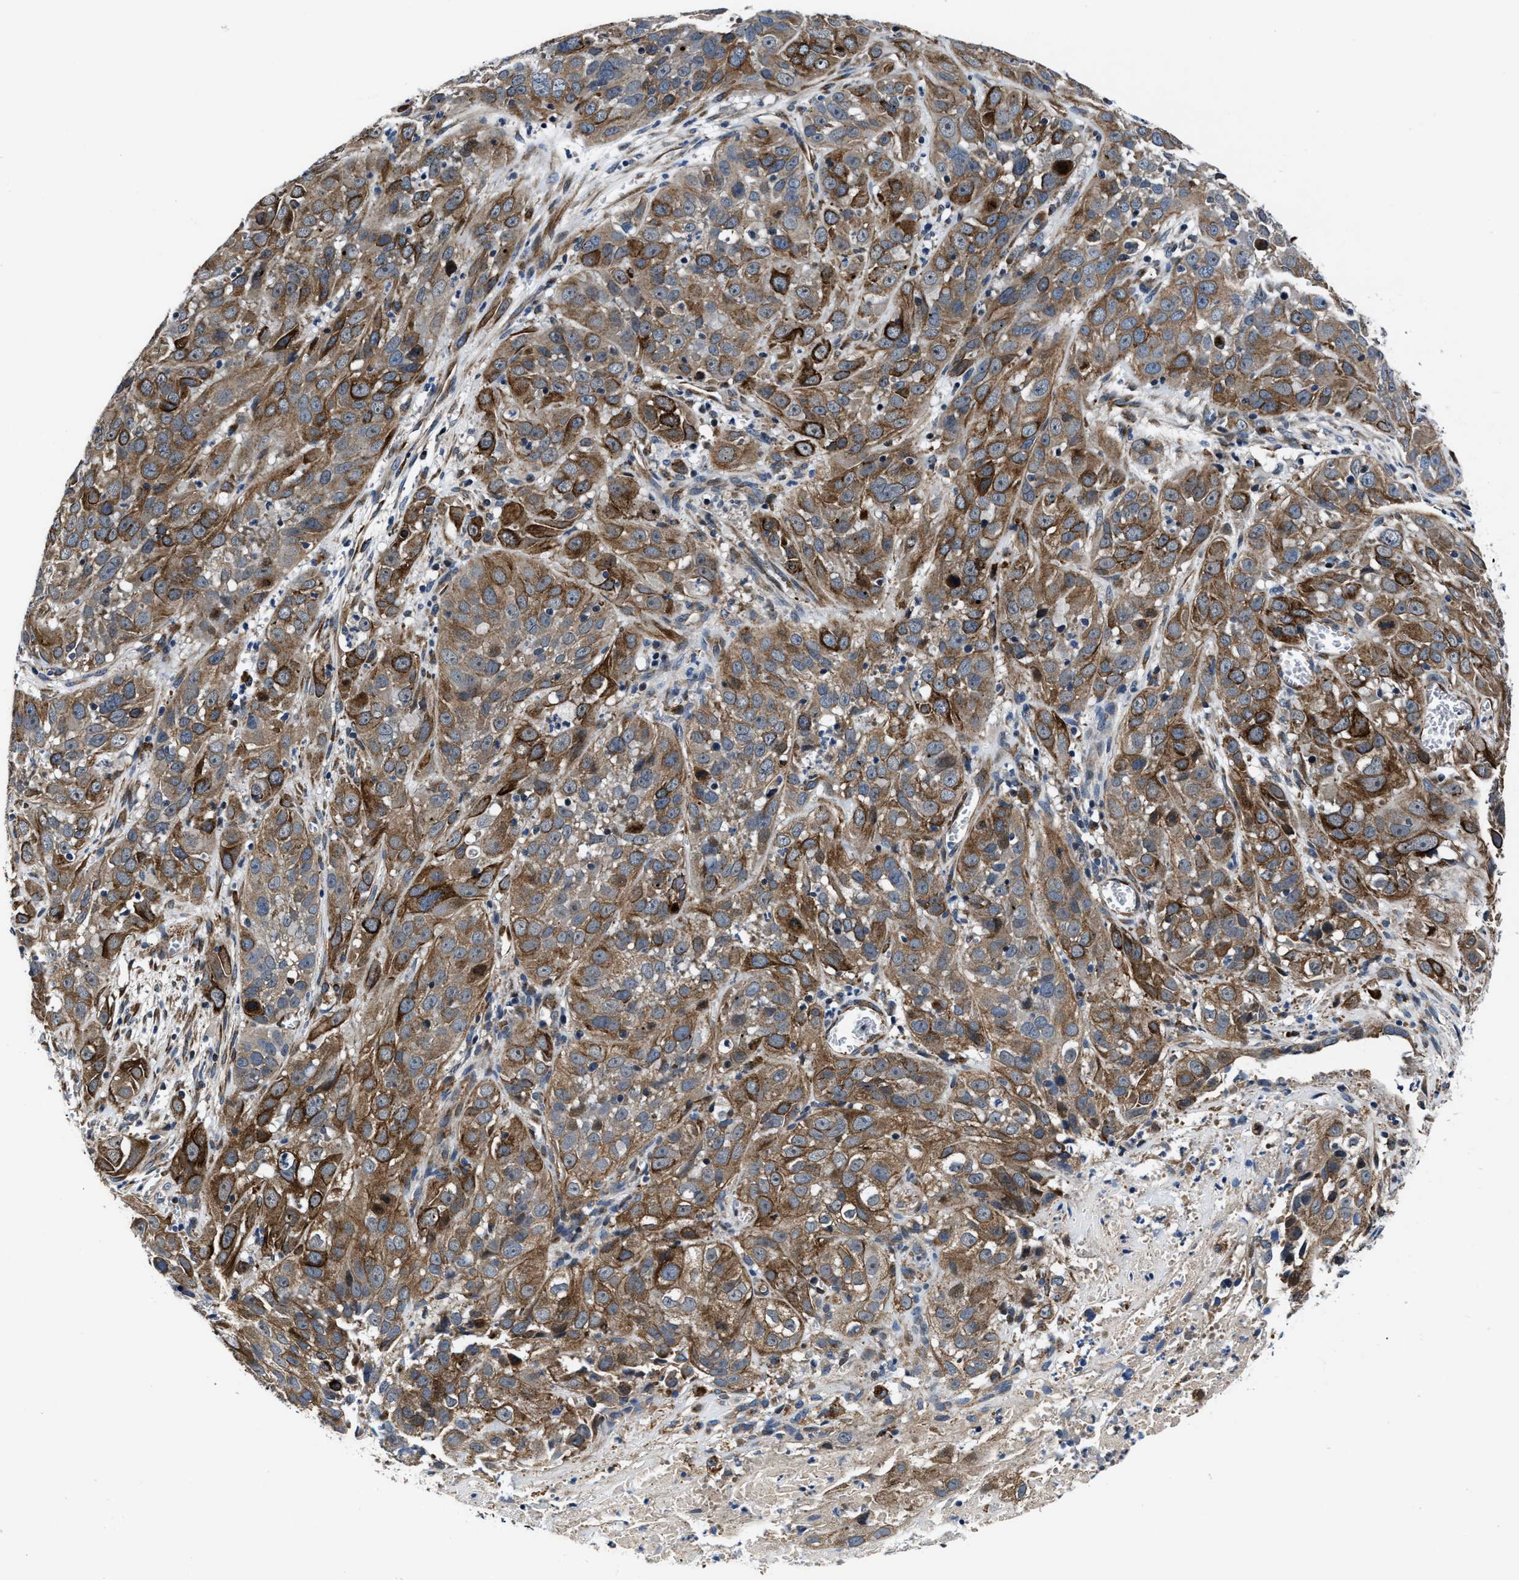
{"staining": {"intensity": "moderate", "quantity": ">75%", "location": "cytoplasmic/membranous"}, "tissue": "cervical cancer", "cell_type": "Tumor cells", "image_type": "cancer", "snomed": [{"axis": "morphology", "description": "Squamous cell carcinoma, NOS"}, {"axis": "topography", "description": "Cervix"}], "caption": "Tumor cells exhibit medium levels of moderate cytoplasmic/membranous positivity in about >75% of cells in cervical cancer. (DAB IHC, brown staining for protein, blue staining for nuclei).", "gene": "C2orf66", "patient": {"sex": "female", "age": 32}}